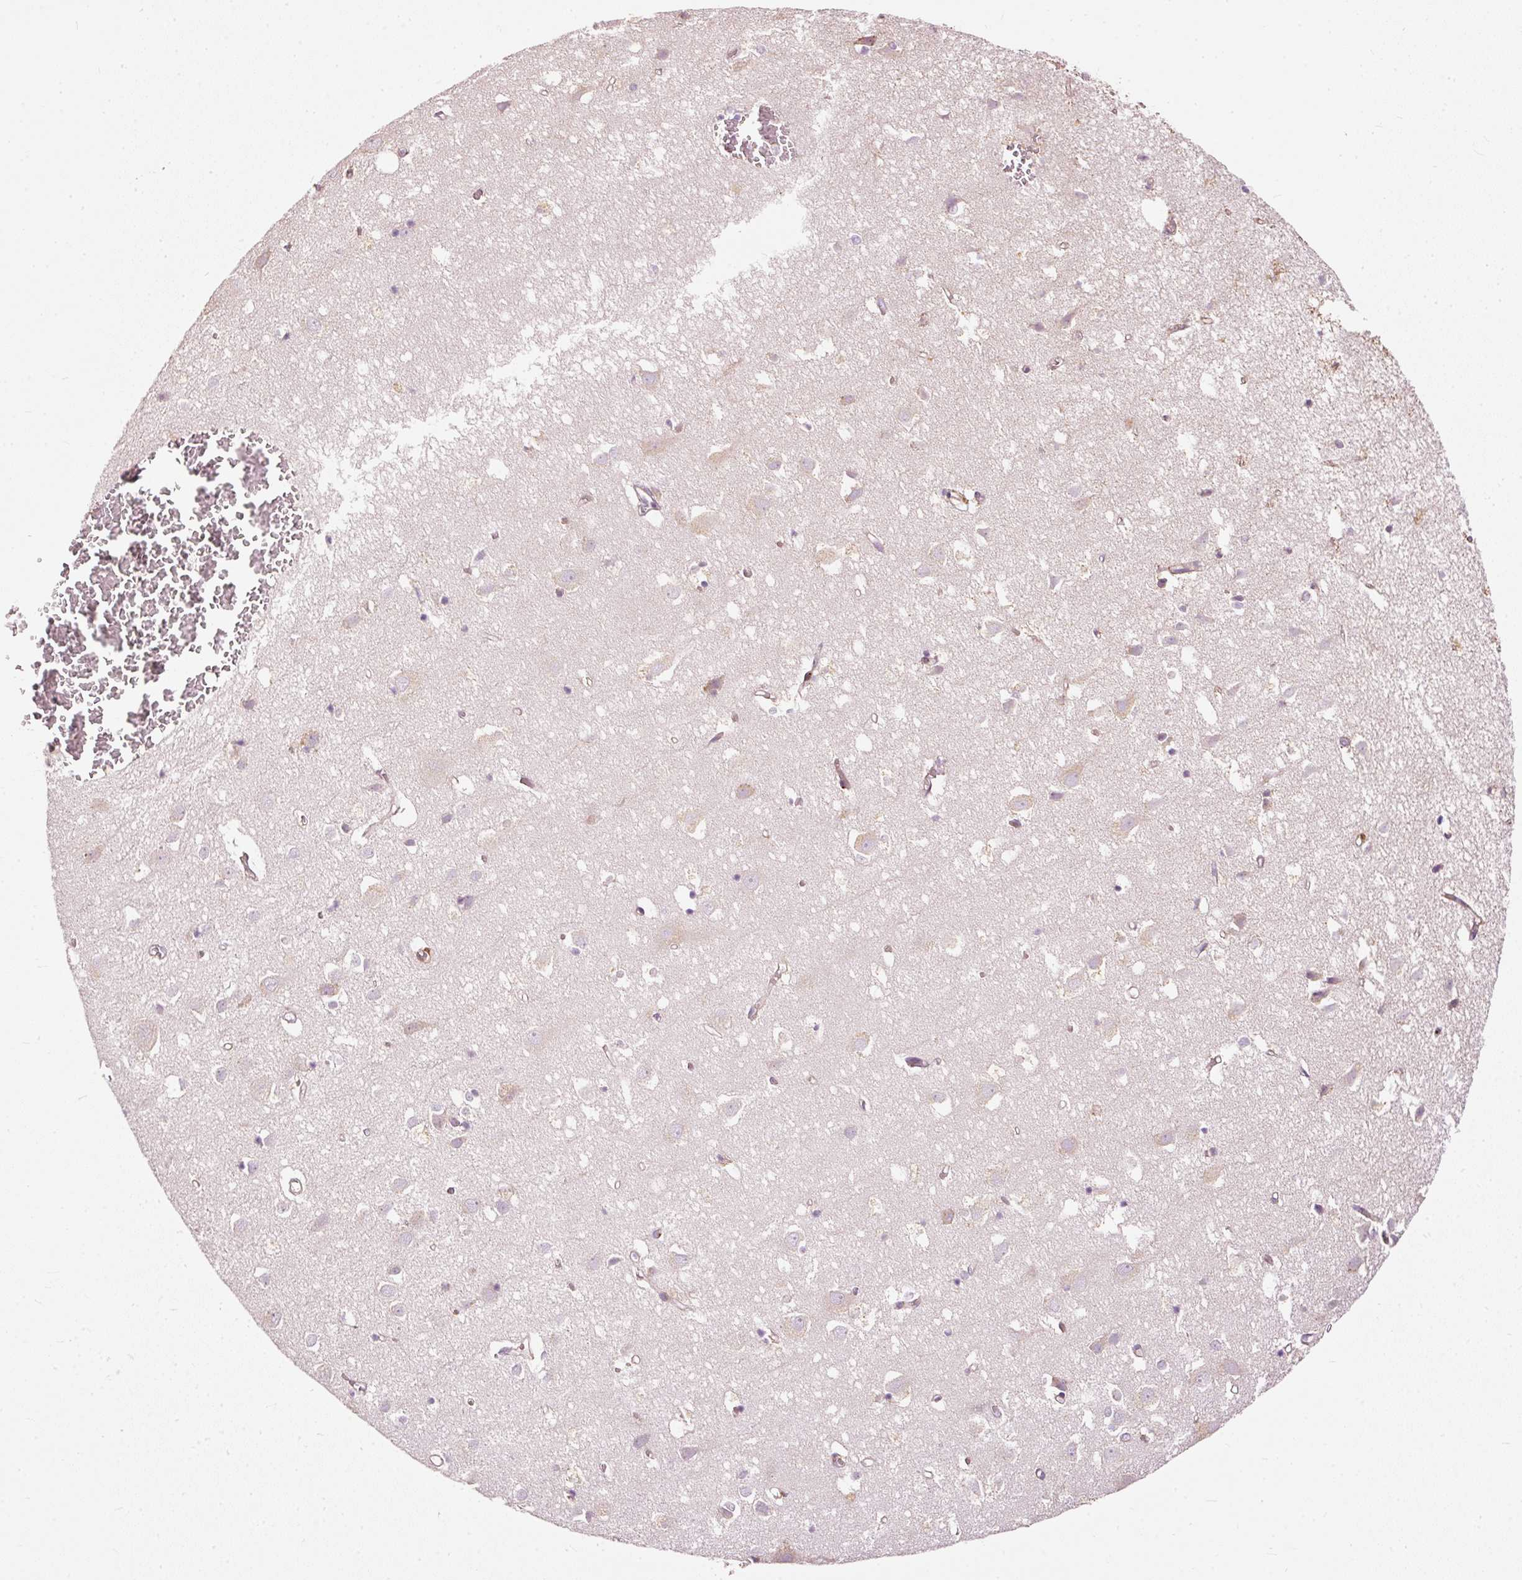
{"staining": {"intensity": "moderate", "quantity": ">75%", "location": "cytoplasmic/membranous"}, "tissue": "cerebral cortex", "cell_type": "Endothelial cells", "image_type": "normal", "snomed": [{"axis": "morphology", "description": "Normal tissue, NOS"}, {"axis": "topography", "description": "Cerebral cortex"}], "caption": "IHC of unremarkable human cerebral cortex exhibits medium levels of moderate cytoplasmic/membranous staining in about >75% of endothelial cells.", "gene": "PAQR9", "patient": {"sex": "male", "age": 70}}